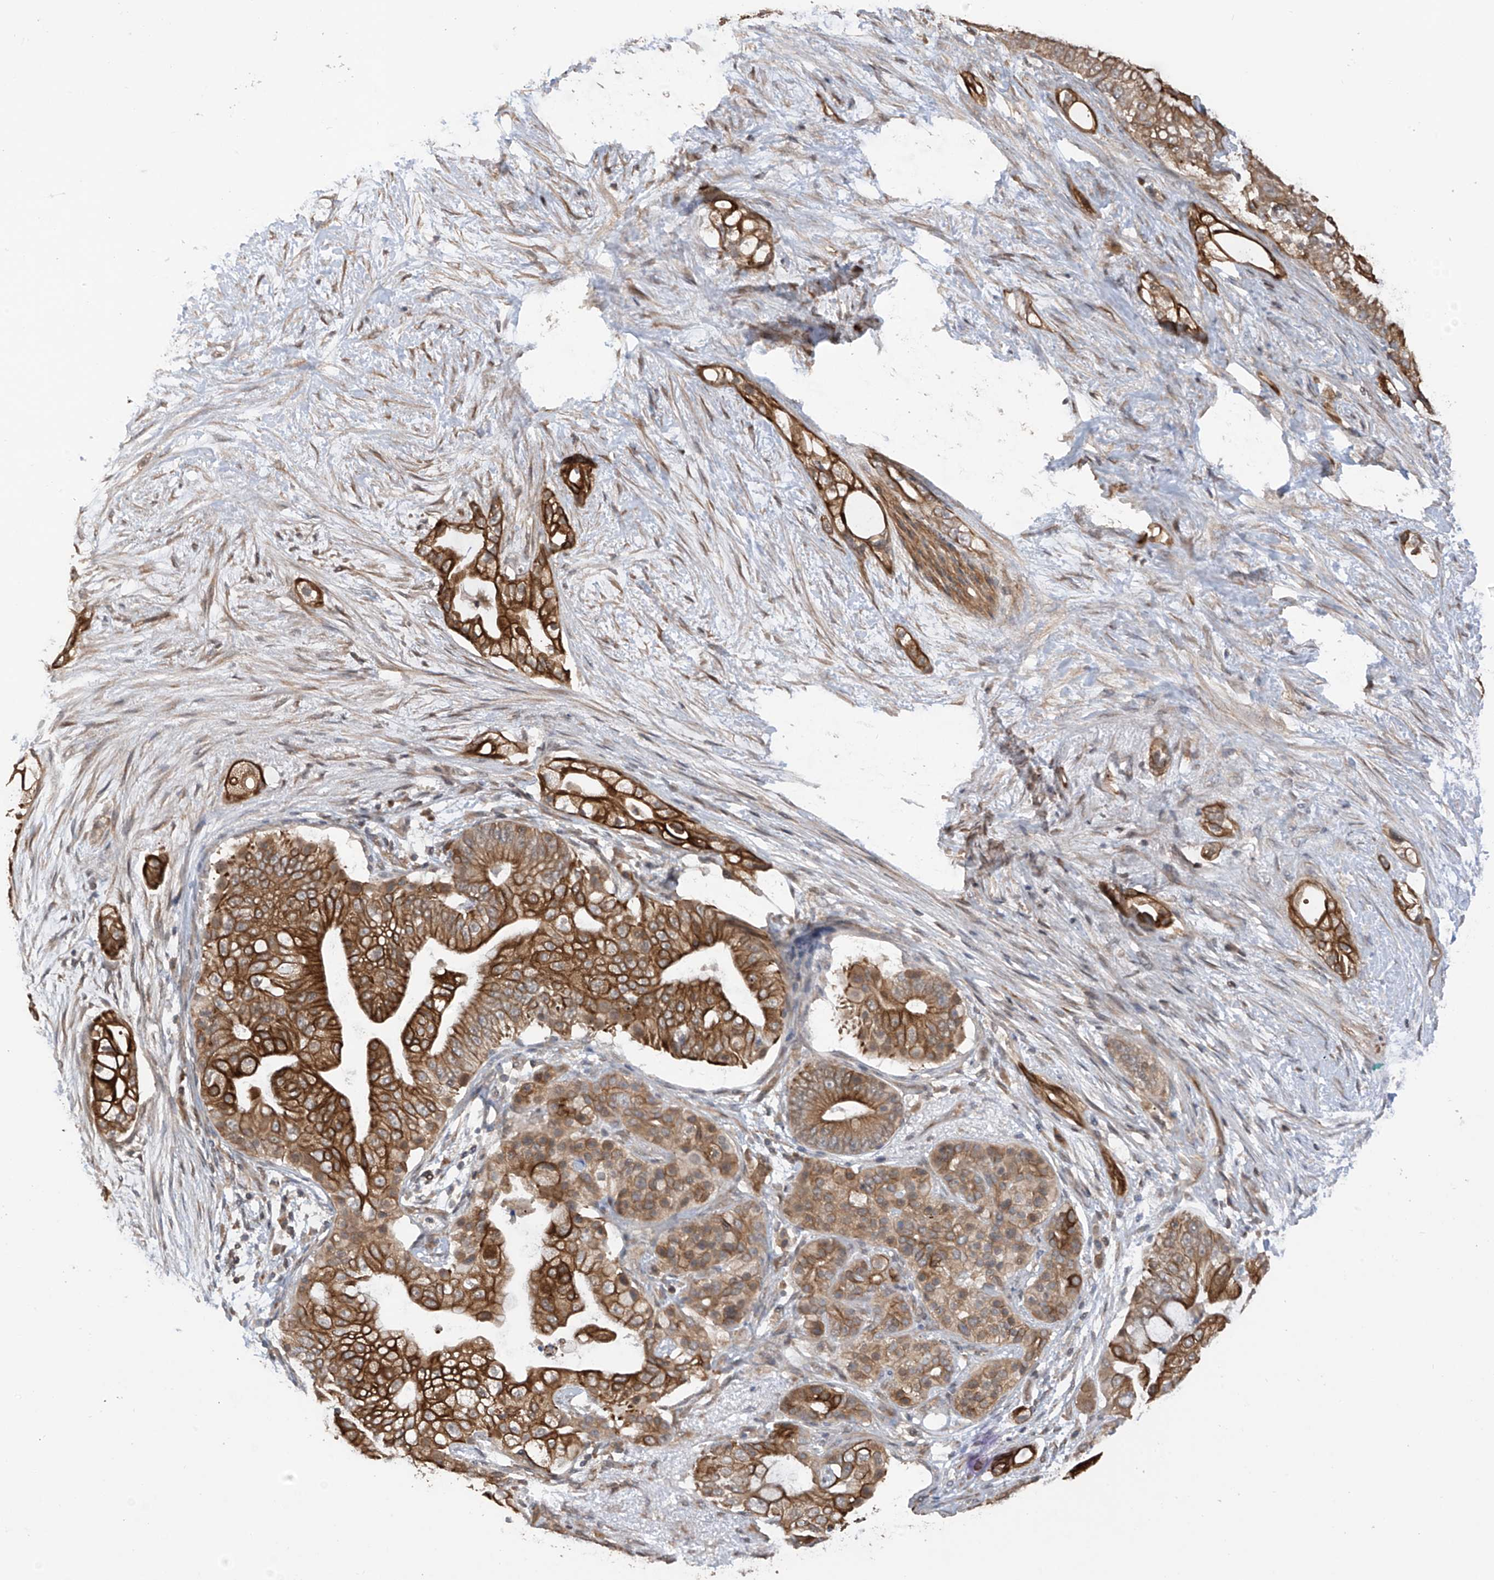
{"staining": {"intensity": "strong", "quantity": ">75%", "location": "cytoplasmic/membranous"}, "tissue": "pancreatic cancer", "cell_type": "Tumor cells", "image_type": "cancer", "snomed": [{"axis": "morphology", "description": "Adenocarcinoma, NOS"}, {"axis": "topography", "description": "Pancreas"}], "caption": "The photomicrograph exhibits immunohistochemical staining of pancreatic cancer (adenocarcinoma). There is strong cytoplasmic/membranous staining is appreciated in approximately >75% of tumor cells.", "gene": "RPAIN", "patient": {"sex": "male", "age": 53}}